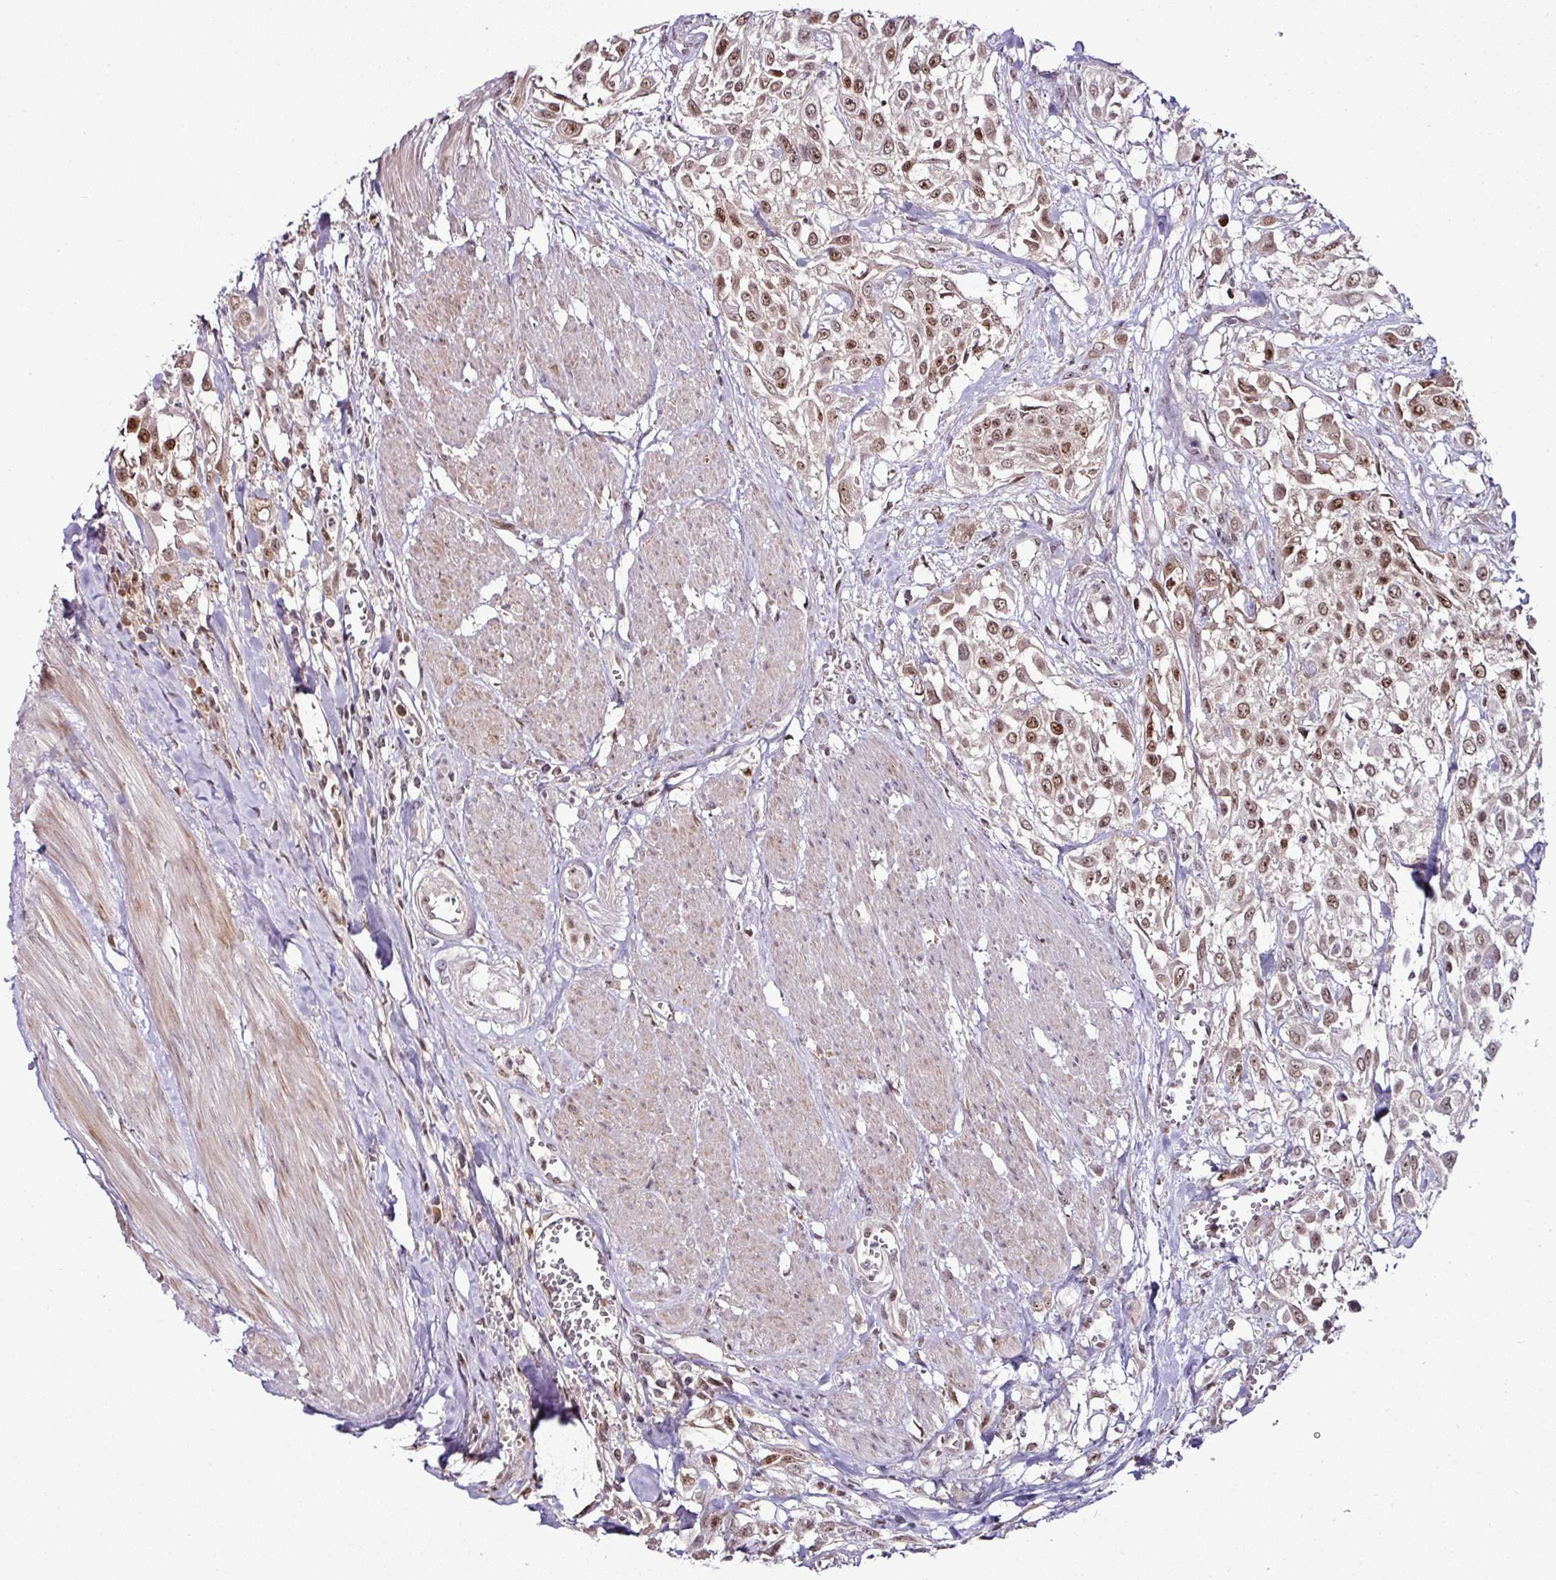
{"staining": {"intensity": "moderate", "quantity": ">75%", "location": "nuclear"}, "tissue": "urothelial cancer", "cell_type": "Tumor cells", "image_type": "cancer", "snomed": [{"axis": "morphology", "description": "Urothelial carcinoma, High grade"}, {"axis": "topography", "description": "Urinary bladder"}], "caption": "Immunohistochemical staining of high-grade urothelial carcinoma shows medium levels of moderate nuclear protein positivity in about >75% of tumor cells.", "gene": "KLF16", "patient": {"sex": "male", "age": 57}}